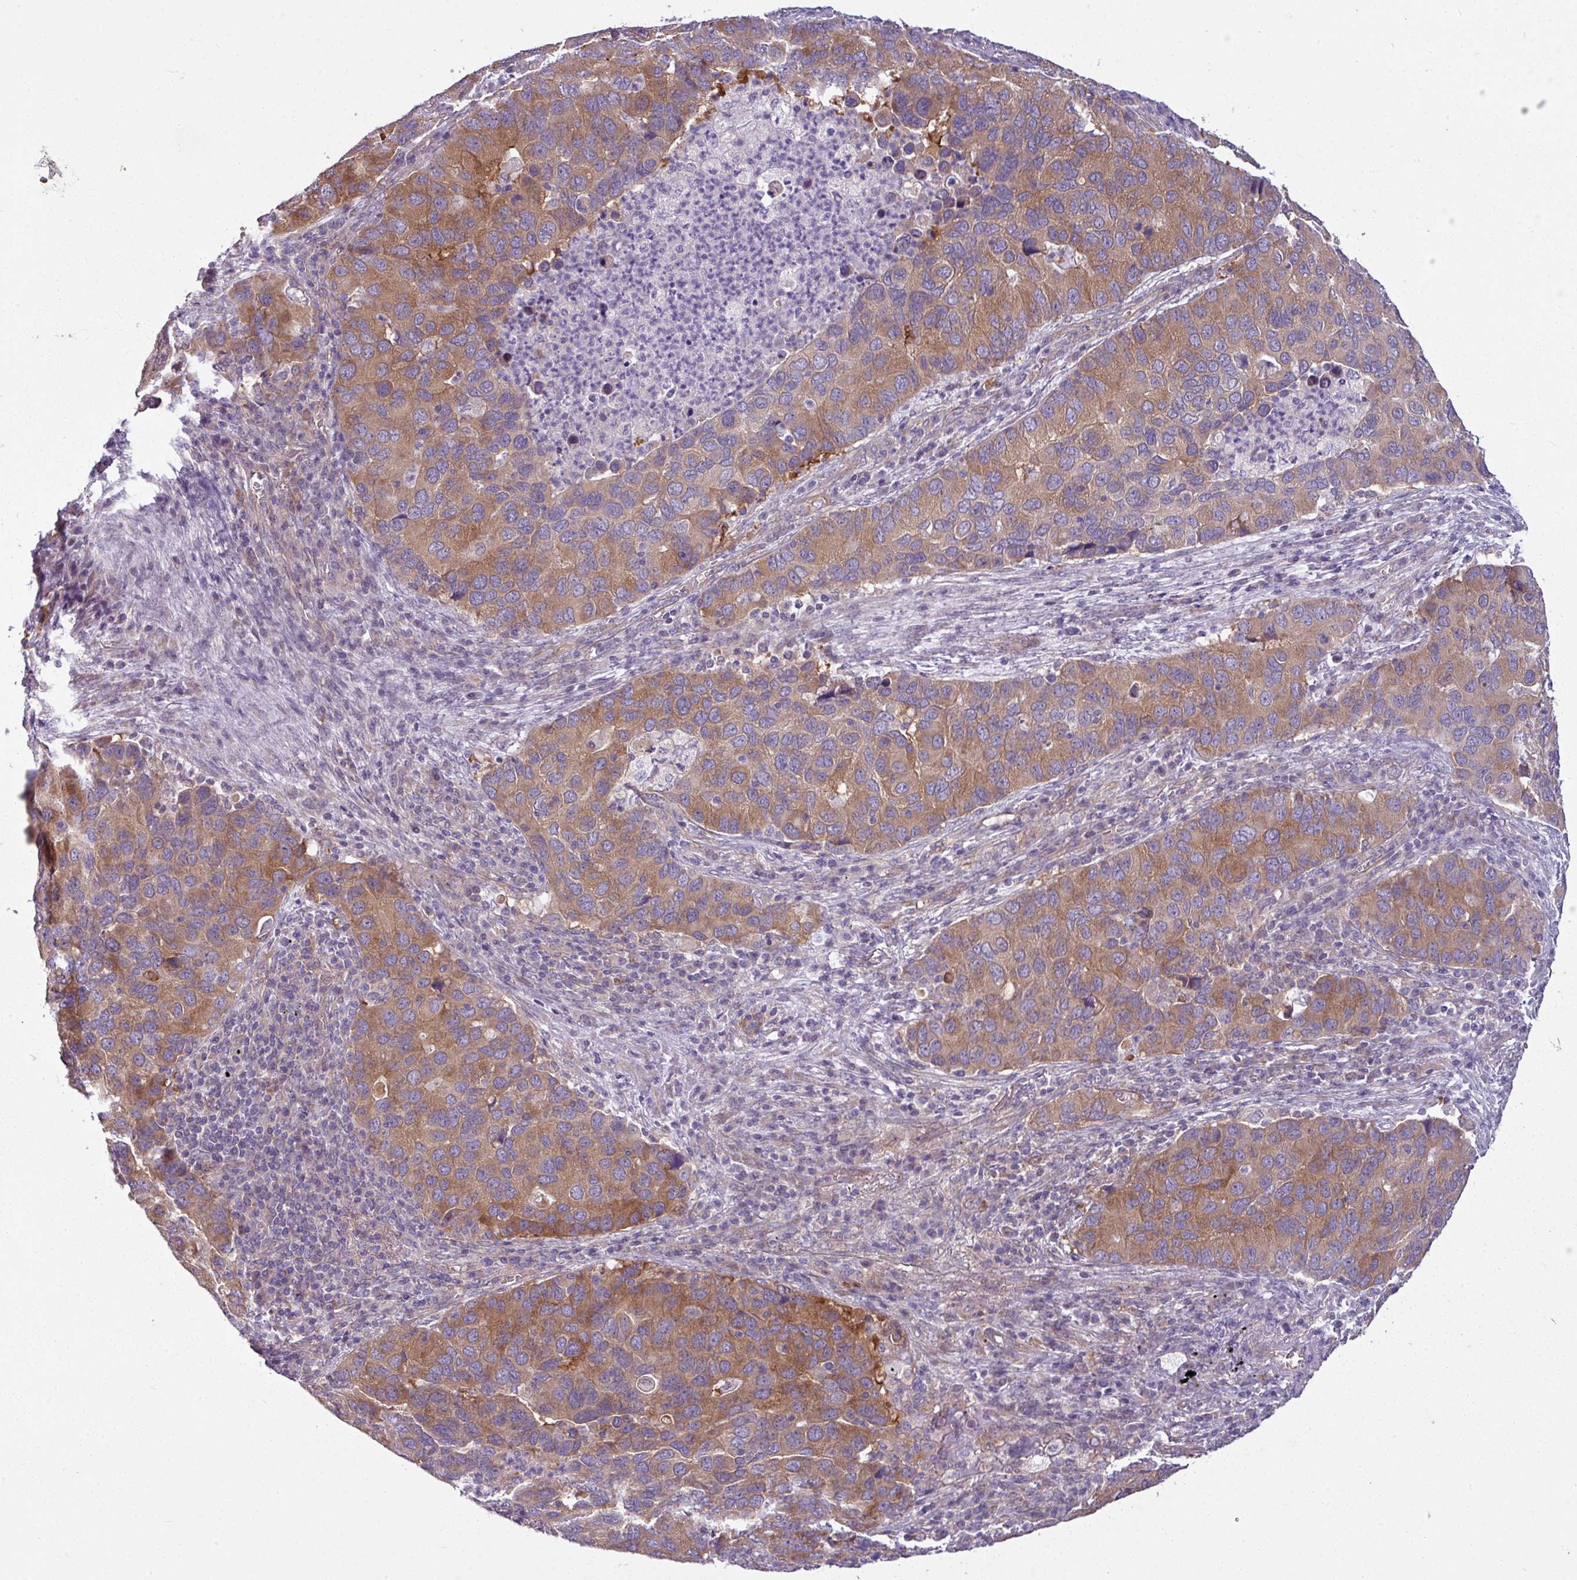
{"staining": {"intensity": "moderate", "quantity": ">75%", "location": "cytoplasmic/membranous"}, "tissue": "lung cancer", "cell_type": "Tumor cells", "image_type": "cancer", "snomed": [{"axis": "morphology", "description": "Aneuploidy"}, {"axis": "morphology", "description": "Adenocarcinoma, NOS"}, {"axis": "topography", "description": "Lymph node"}, {"axis": "topography", "description": "Lung"}], "caption": "Protein staining demonstrates moderate cytoplasmic/membranous positivity in about >75% of tumor cells in lung adenocarcinoma. Using DAB (brown) and hematoxylin (blue) stains, captured at high magnification using brightfield microscopy.", "gene": "CAMK2B", "patient": {"sex": "female", "age": 74}}